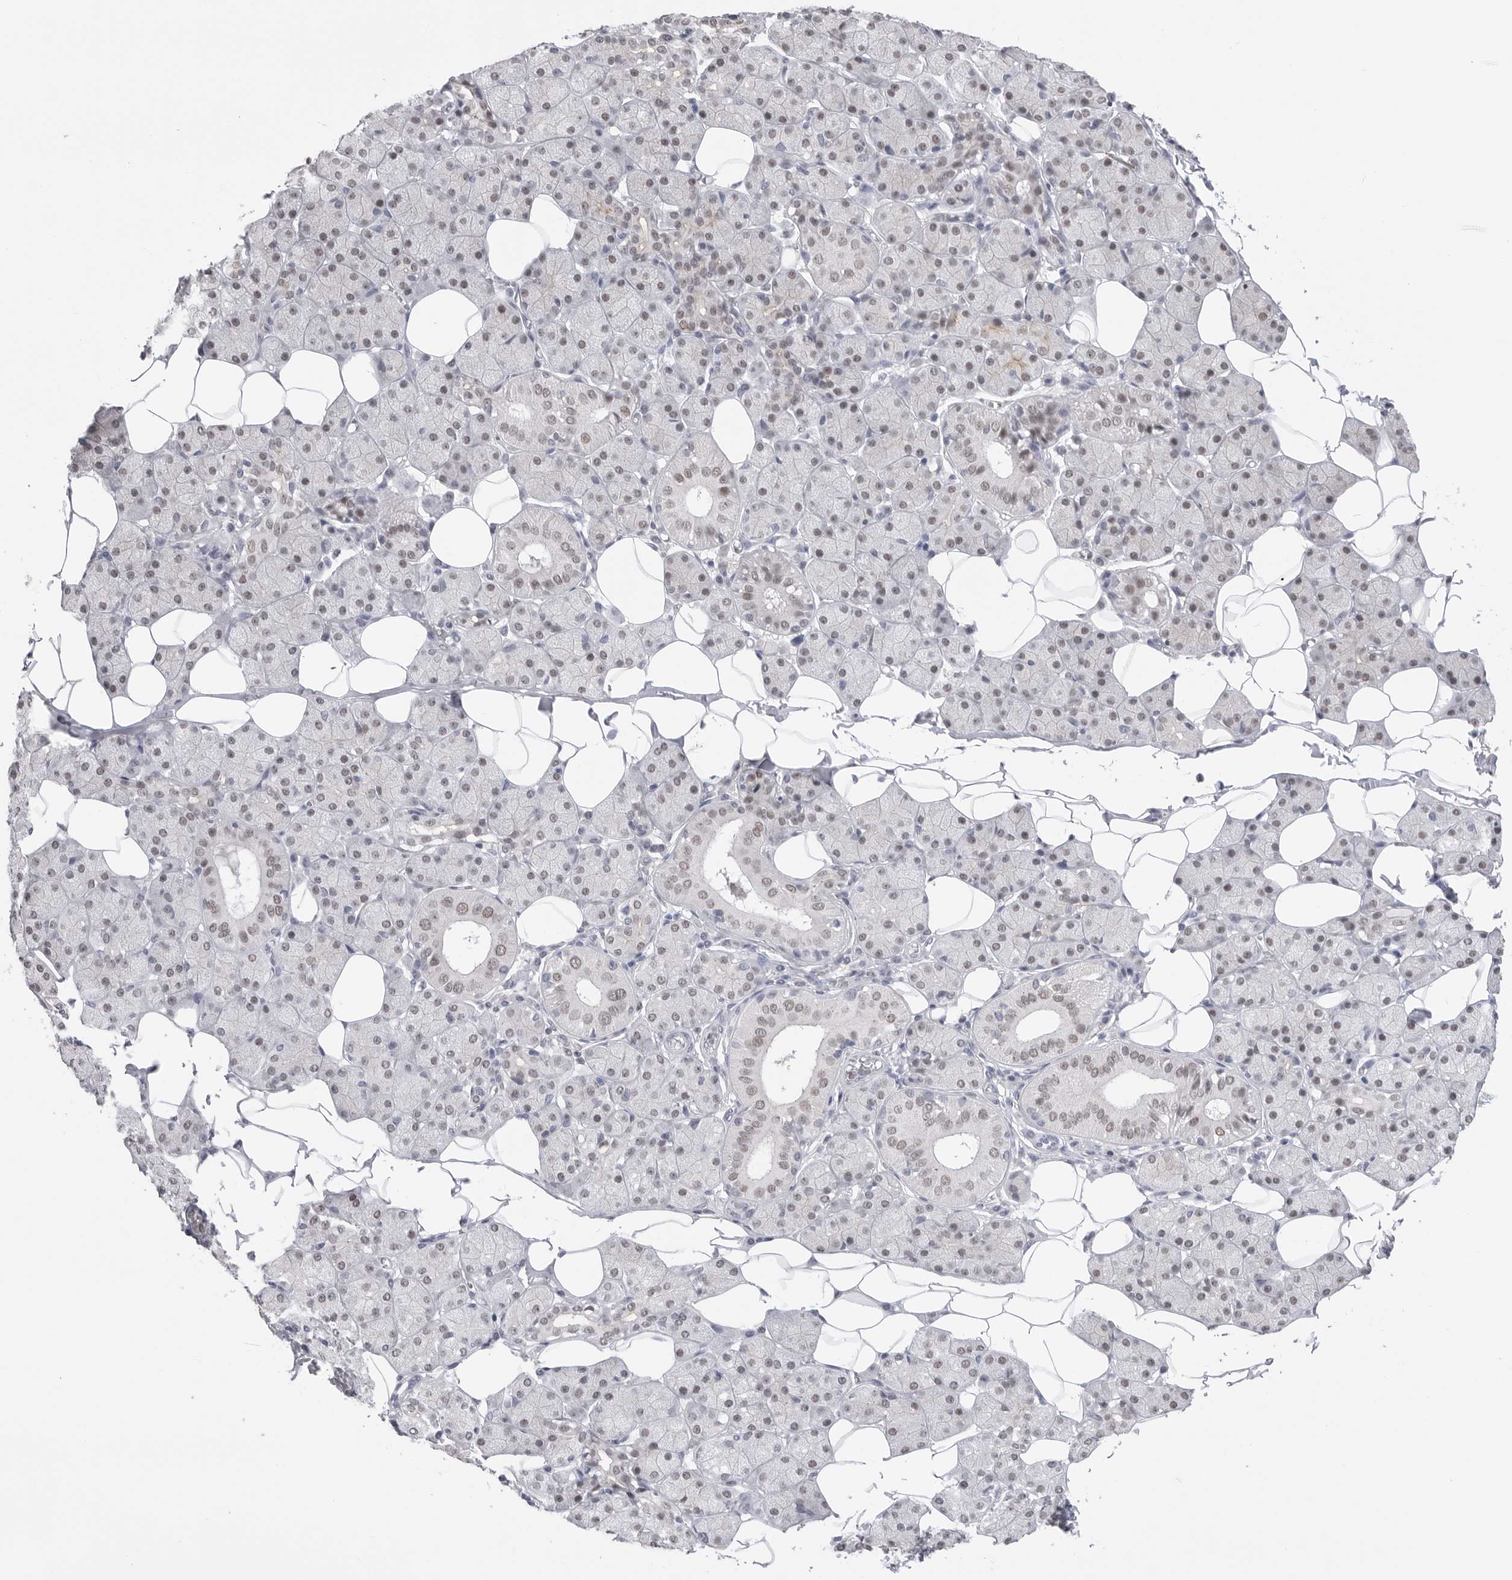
{"staining": {"intensity": "weak", "quantity": "<25%", "location": "nuclear"}, "tissue": "salivary gland", "cell_type": "Glandular cells", "image_type": "normal", "snomed": [{"axis": "morphology", "description": "Normal tissue, NOS"}, {"axis": "topography", "description": "Salivary gland"}], "caption": "IHC of unremarkable human salivary gland reveals no expression in glandular cells. (Stains: DAB (3,3'-diaminobenzidine) immunohistochemistry with hematoxylin counter stain, Microscopy: brightfield microscopy at high magnification).", "gene": "ZBTB7B", "patient": {"sex": "female", "age": 33}}